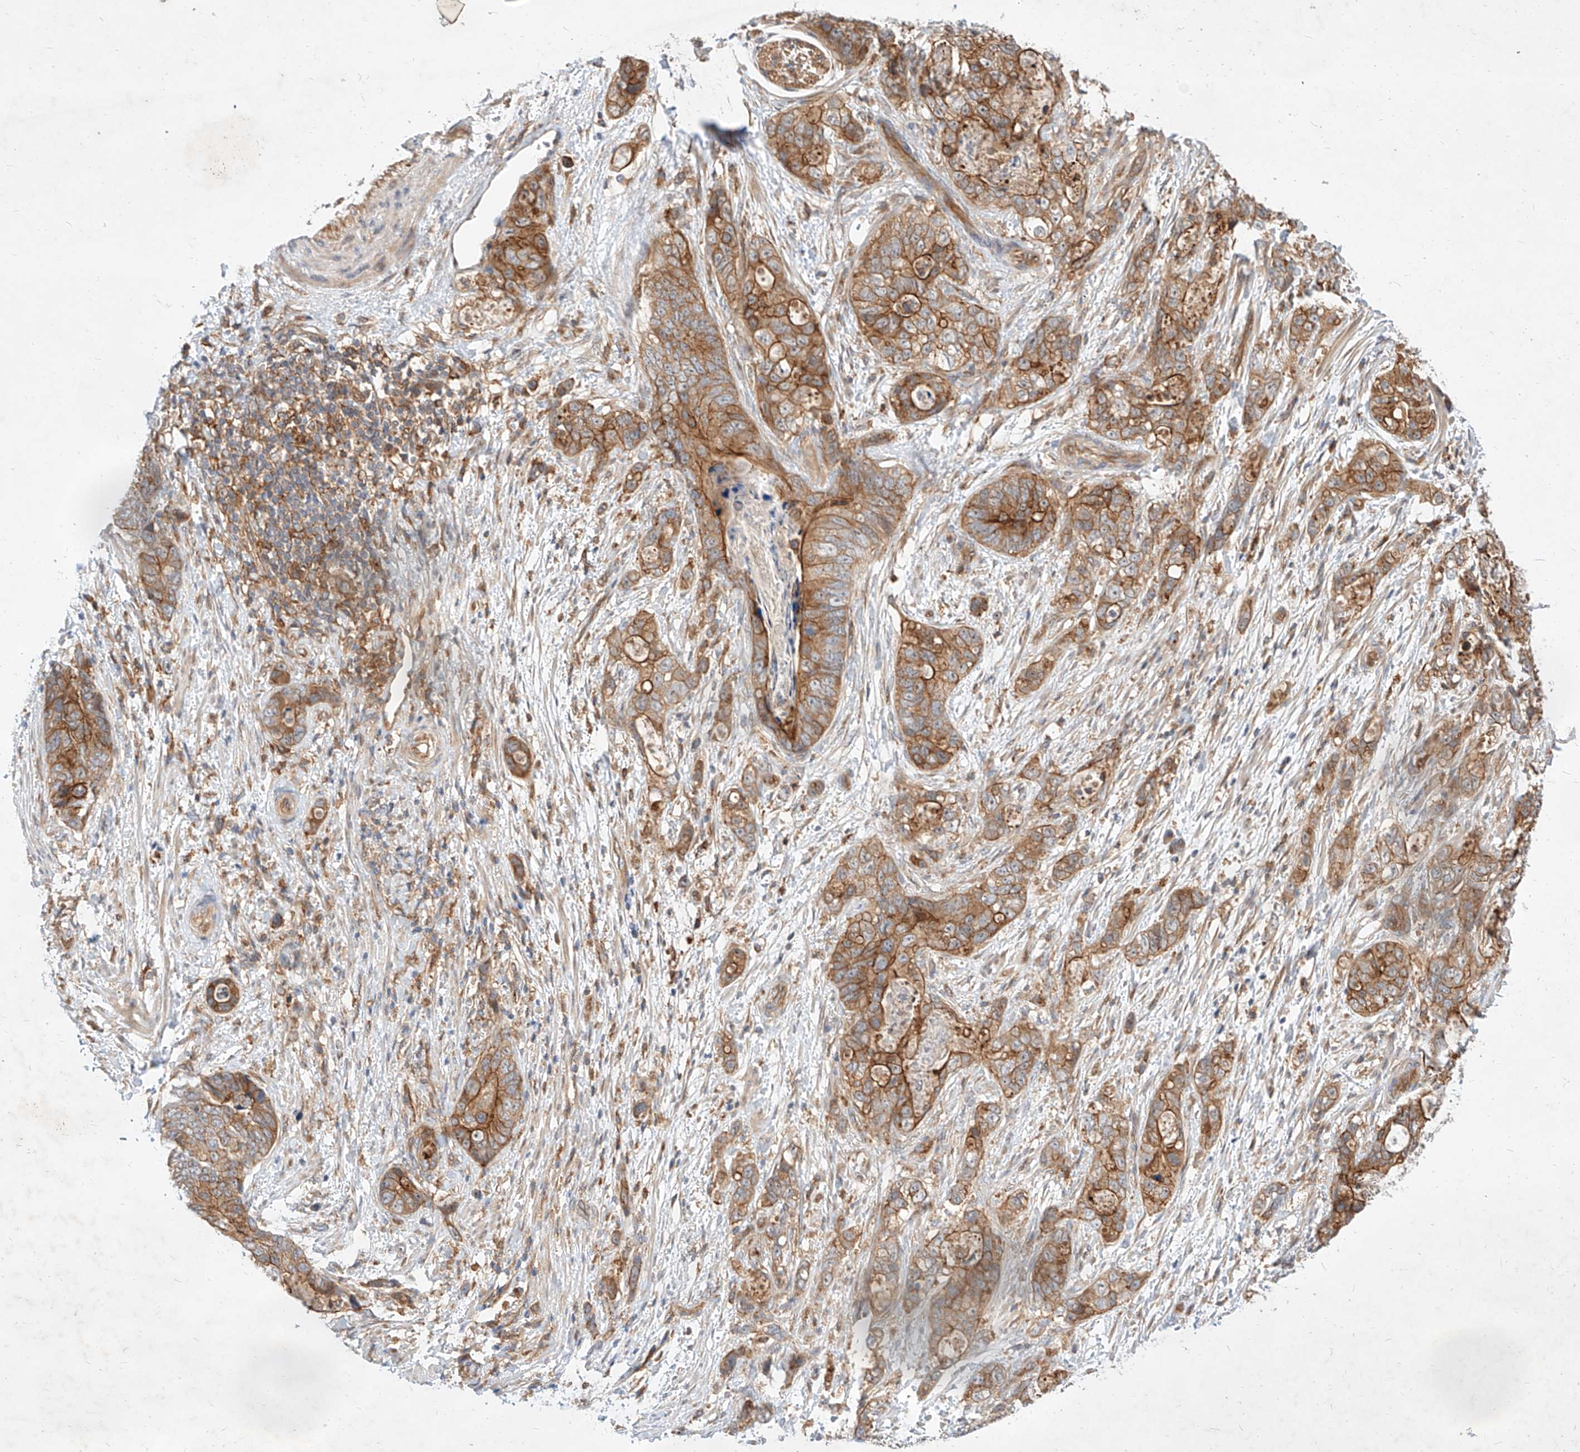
{"staining": {"intensity": "moderate", "quantity": ">75%", "location": "cytoplasmic/membranous"}, "tissue": "stomach cancer", "cell_type": "Tumor cells", "image_type": "cancer", "snomed": [{"axis": "morphology", "description": "Normal tissue, NOS"}, {"axis": "morphology", "description": "Adenocarcinoma, NOS"}, {"axis": "topography", "description": "Stomach"}], "caption": "Stomach cancer tissue displays moderate cytoplasmic/membranous staining in approximately >75% of tumor cells Immunohistochemistry (ihc) stains the protein in brown and the nuclei are stained blue.", "gene": "NFAM1", "patient": {"sex": "female", "age": 89}}